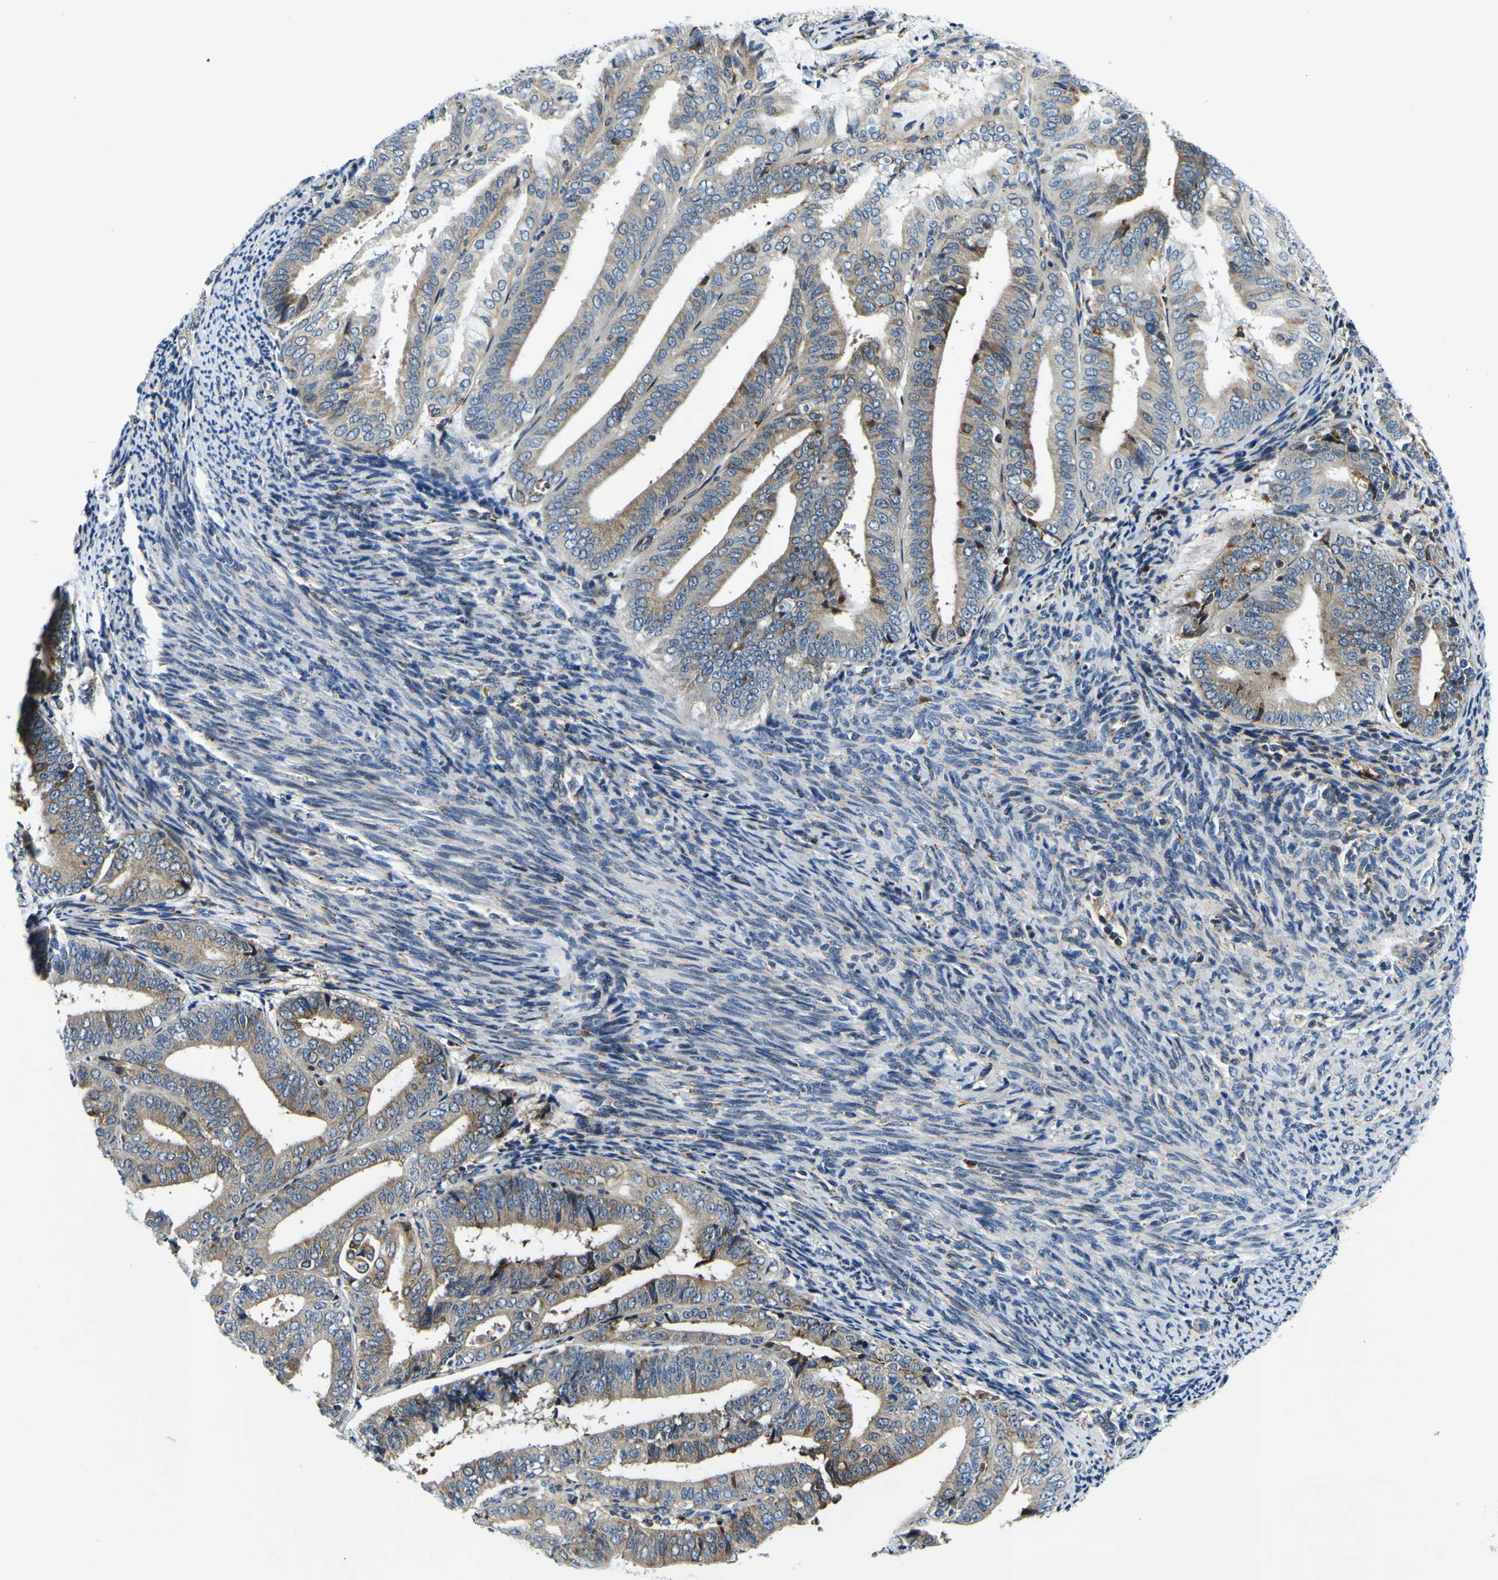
{"staining": {"intensity": "weak", "quantity": ">75%", "location": "cytoplasmic/membranous"}, "tissue": "endometrial cancer", "cell_type": "Tumor cells", "image_type": "cancer", "snomed": [{"axis": "morphology", "description": "Adenocarcinoma, NOS"}, {"axis": "topography", "description": "Endometrium"}], "caption": "Tumor cells show low levels of weak cytoplasmic/membranous expression in about >75% of cells in endometrial cancer.", "gene": "NLRP3", "patient": {"sex": "female", "age": 63}}